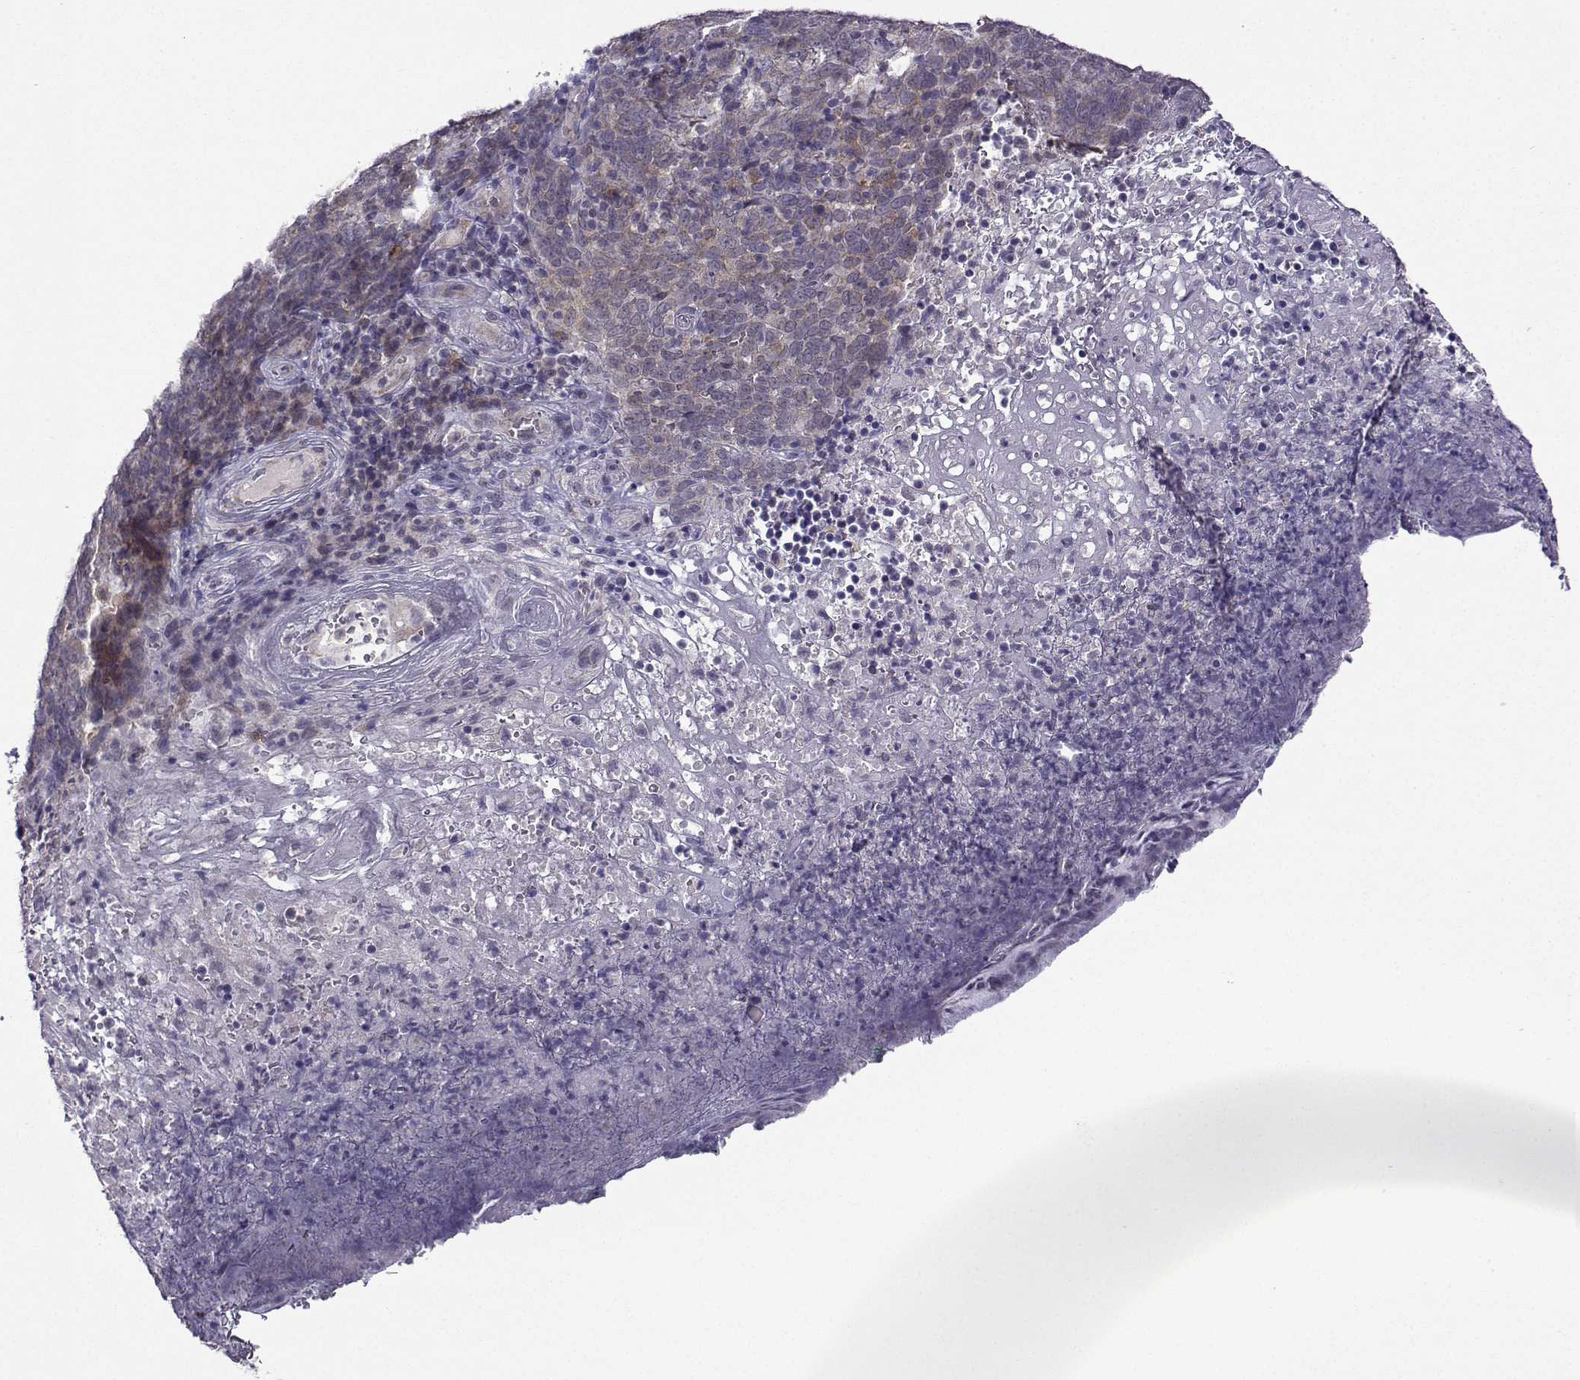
{"staining": {"intensity": "moderate", "quantity": ">75%", "location": "cytoplasmic/membranous"}, "tissue": "skin cancer", "cell_type": "Tumor cells", "image_type": "cancer", "snomed": [{"axis": "morphology", "description": "Squamous cell carcinoma, NOS"}, {"axis": "topography", "description": "Skin"}, {"axis": "topography", "description": "Anal"}], "caption": "About >75% of tumor cells in human skin cancer (squamous cell carcinoma) display moderate cytoplasmic/membranous protein expression as visualized by brown immunohistochemical staining.", "gene": "DDX20", "patient": {"sex": "female", "age": 51}}